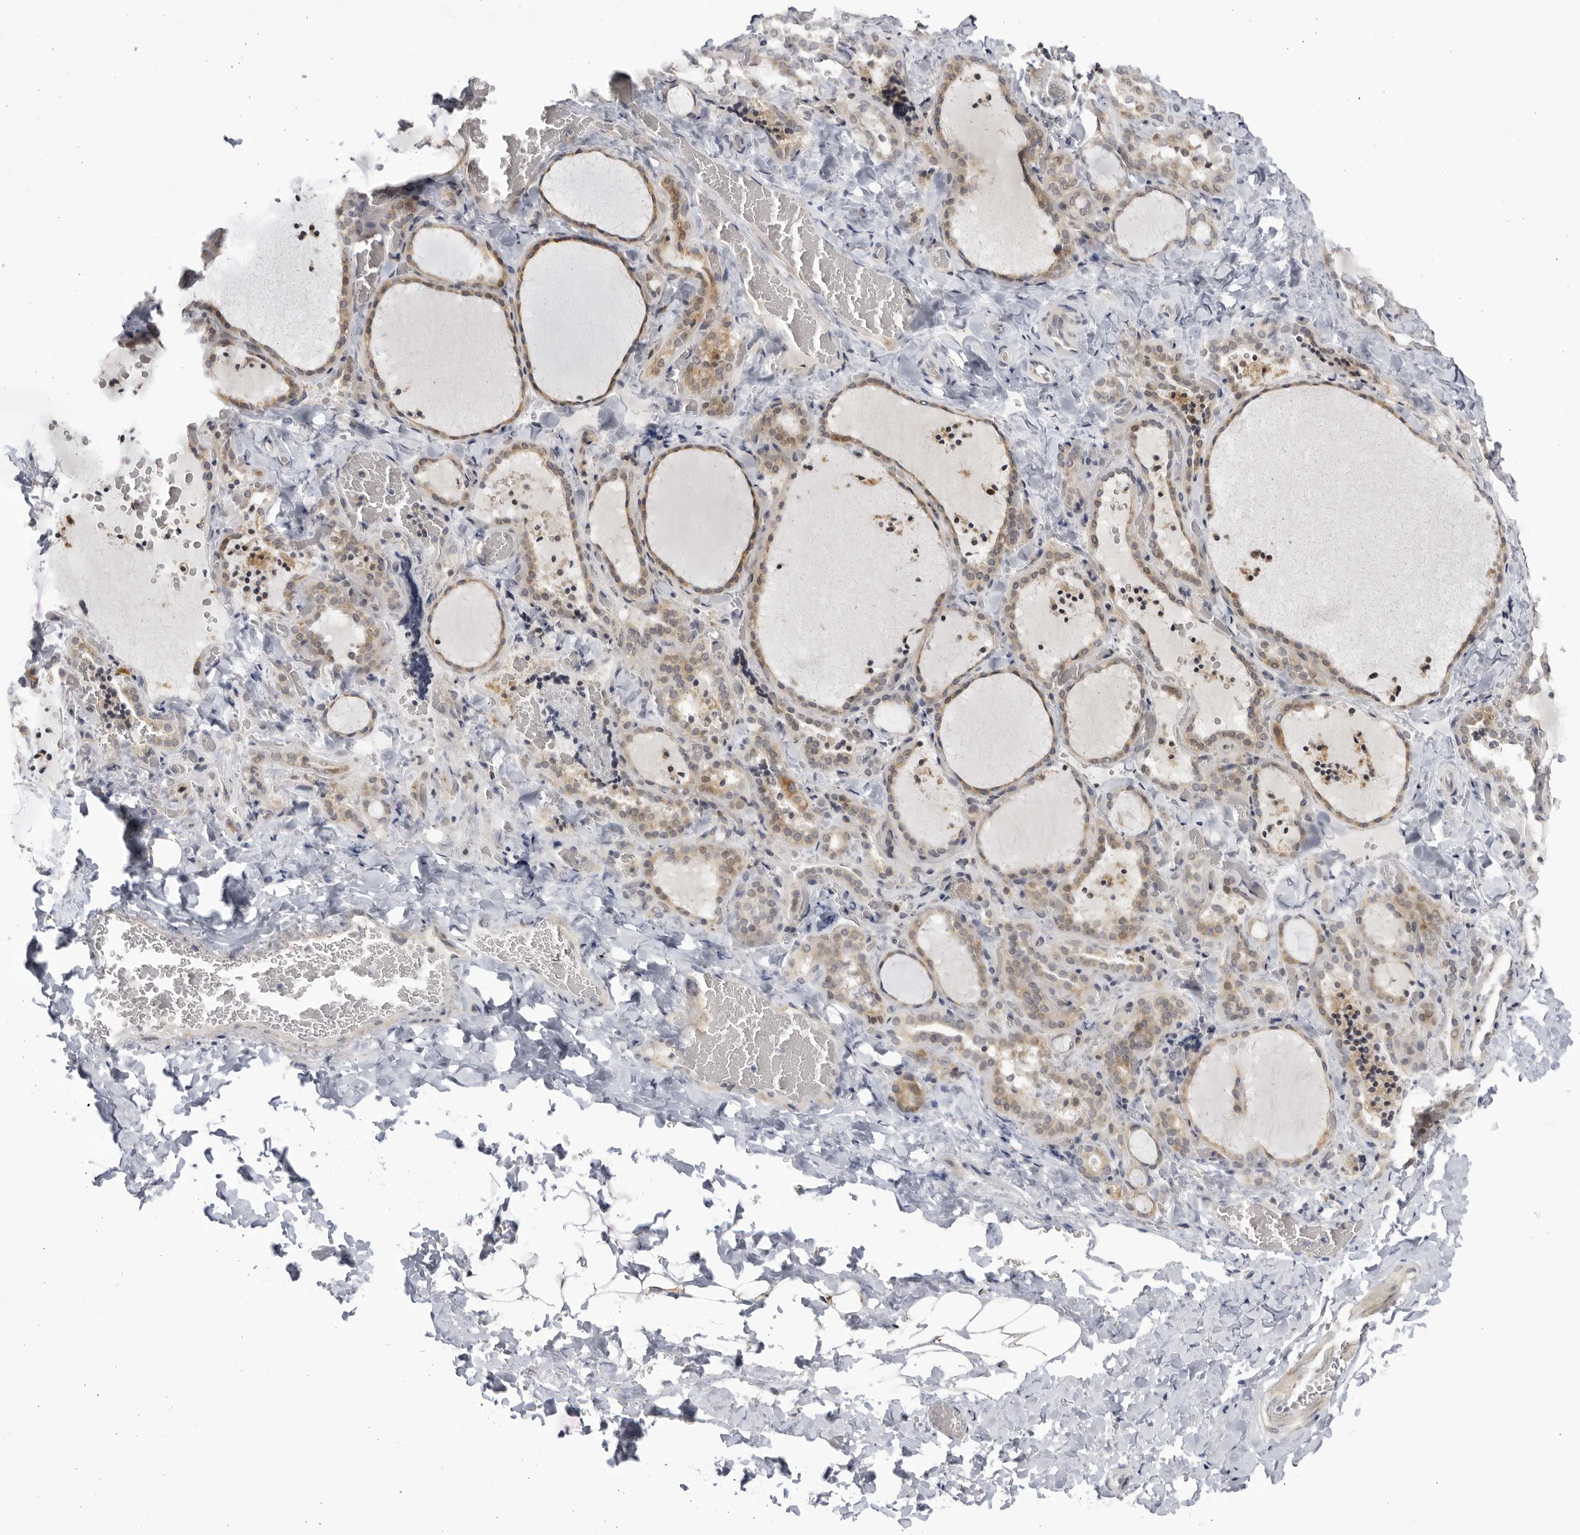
{"staining": {"intensity": "weak", "quantity": "25%-75%", "location": "cytoplasmic/membranous"}, "tissue": "thyroid gland", "cell_type": "Glandular cells", "image_type": "normal", "snomed": [{"axis": "morphology", "description": "Normal tissue, NOS"}, {"axis": "topography", "description": "Thyroid gland"}], "caption": "Brown immunohistochemical staining in unremarkable thyroid gland reveals weak cytoplasmic/membranous positivity in approximately 25%-75% of glandular cells.", "gene": "CNBD1", "patient": {"sex": "female", "age": 22}}